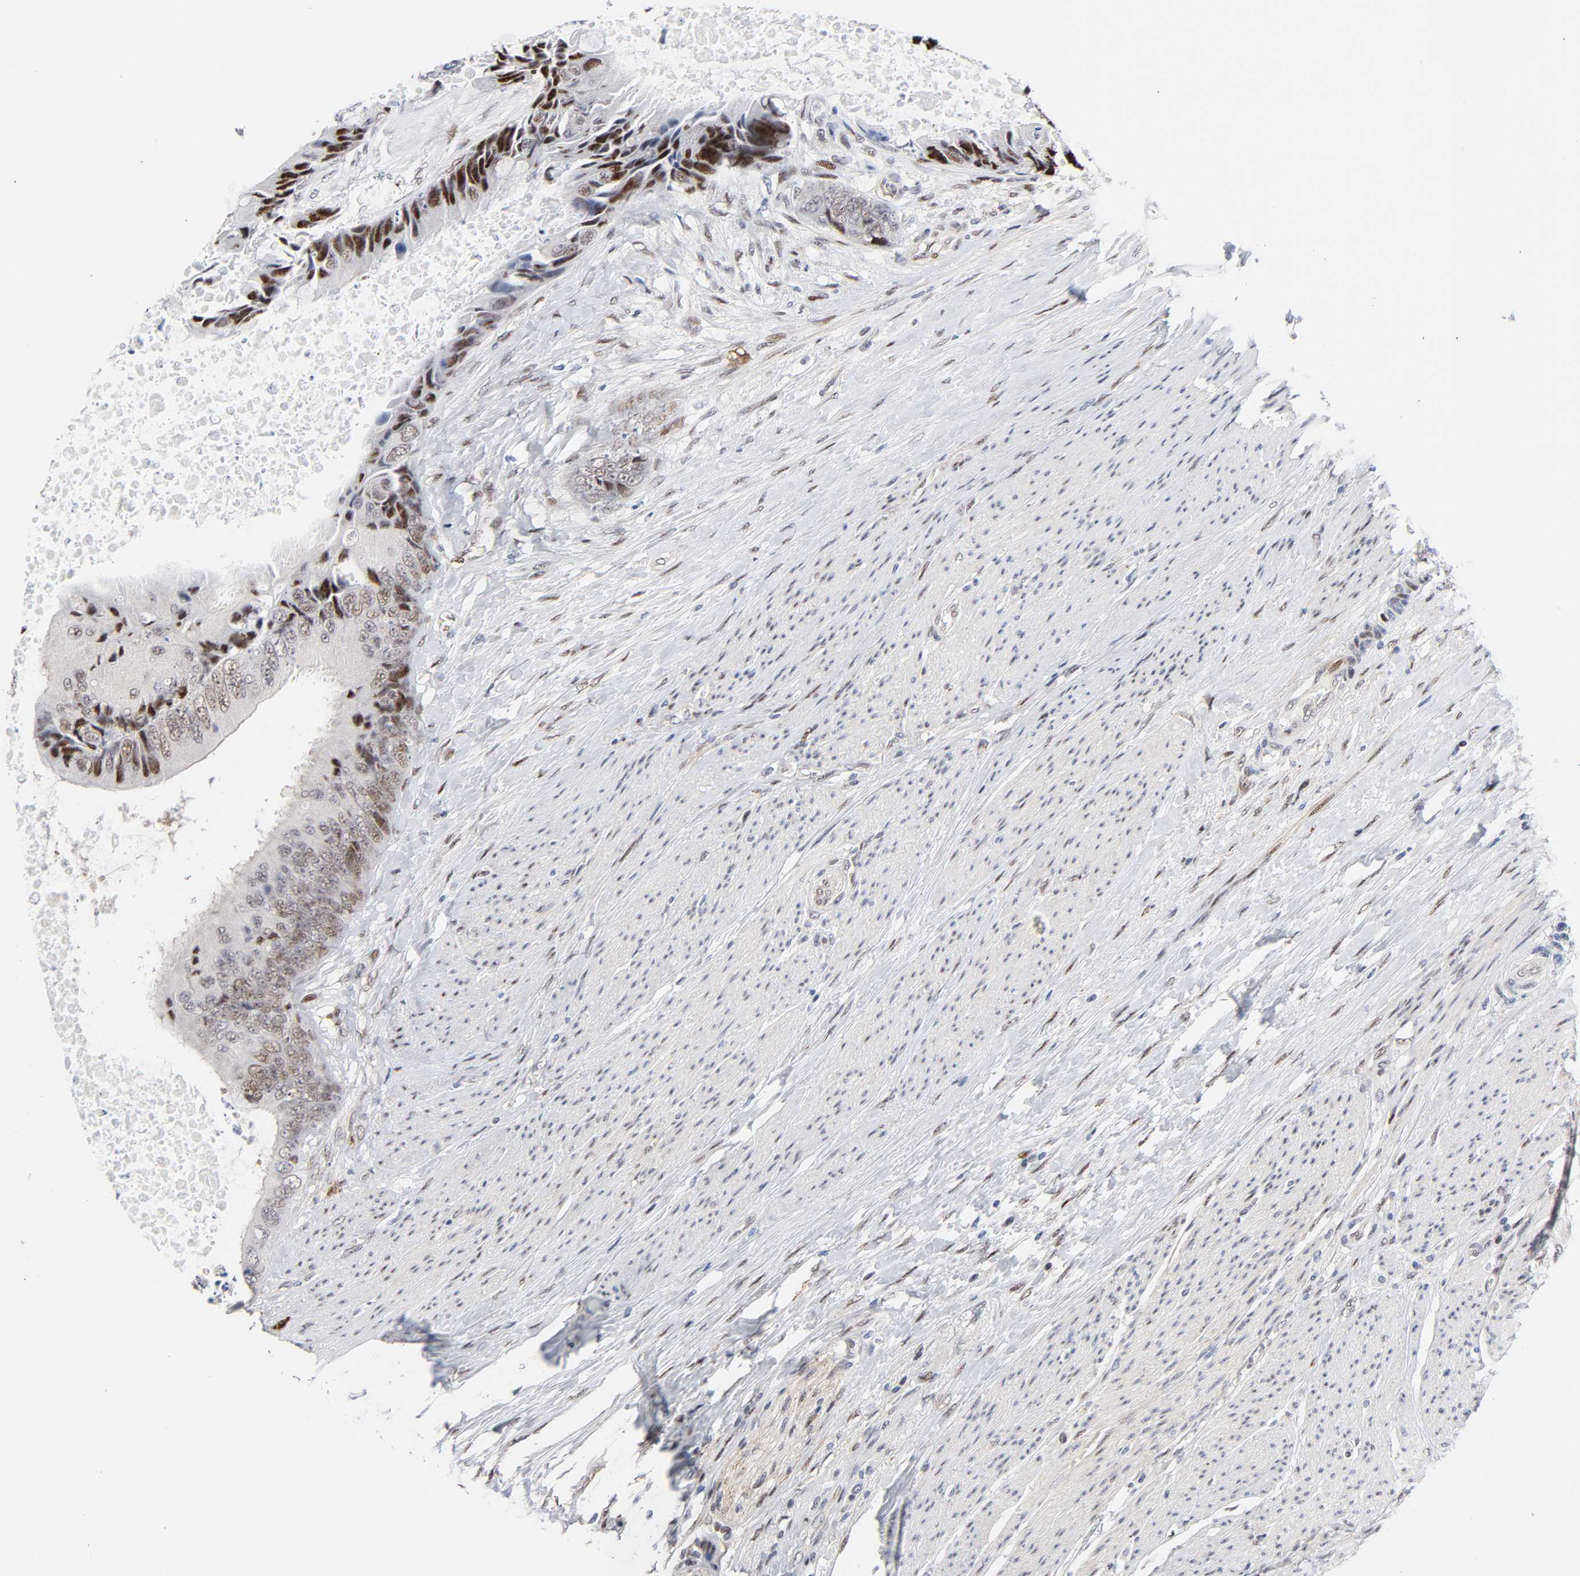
{"staining": {"intensity": "moderate", "quantity": "25%-75%", "location": "nuclear"}, "tissue": "colorectal cancer", "cell_type": "Tumor cells", "image_type": "cancer", "snomed": [{"axis": "morphology", "description": "Adenocarcinoma, NOS"}, {"axis": "topography", "description": "Rectum"}], "caption": "IHC (DAB) staining of colorectal adenocarcinoma reveals moderate nuclear protein expression in approximately 25%-75% of tumor cells.", "gene": "STK38", "patient": {"sex": "female", "age": 77}}